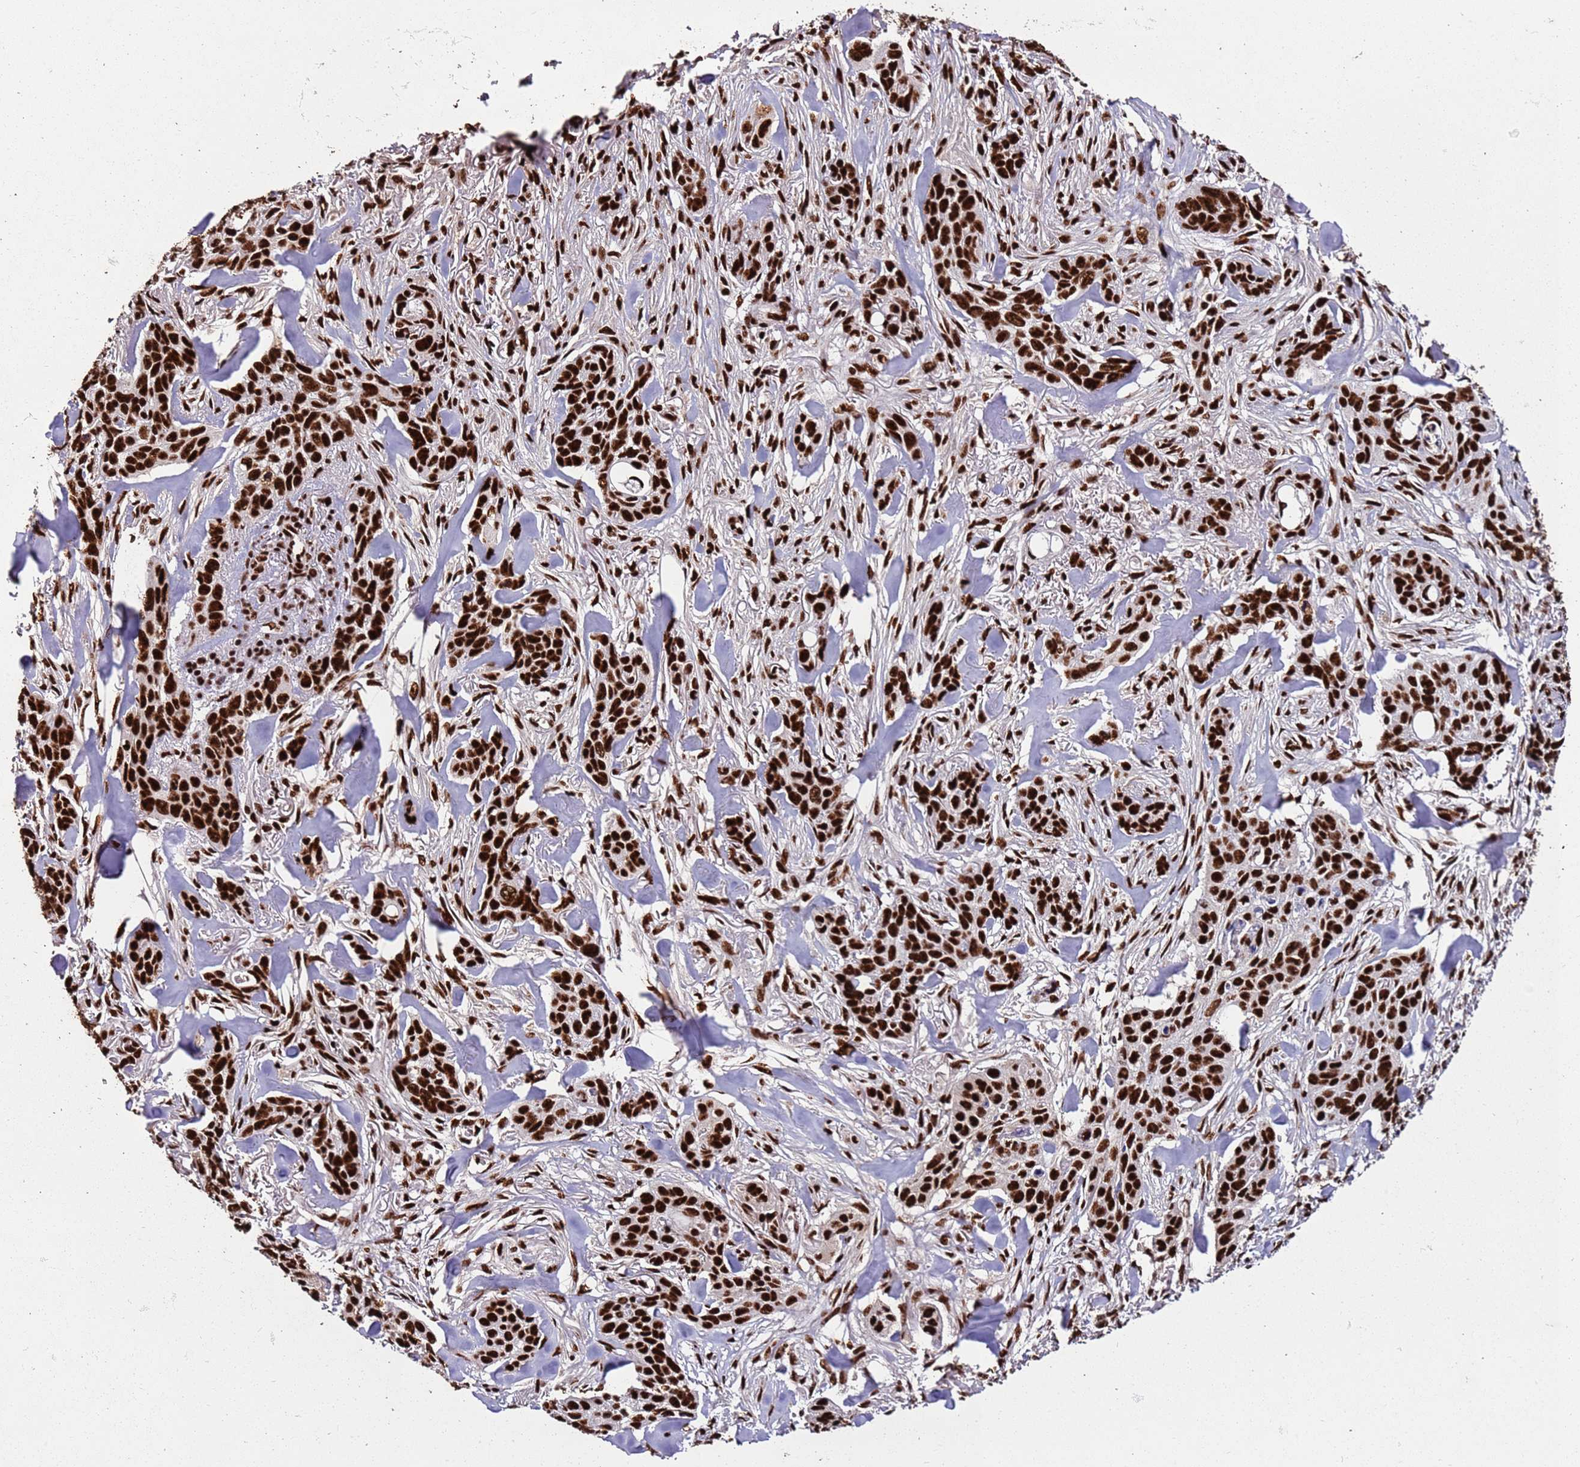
{"staining": {"intensity": "strong", "quantity": ">75%", "location": "nuclear"}, "tissue": "skin cancer", "cell_type": "Tumor cells", "image_type": "cancer", "snomed": [{"axis": "morphology", "description": "Basal cell carcinoma"}, {"axis": "topography", "description": "Skin"}], "caption": "Immunohistochemistry (IHC) of skin cancer demonstrates high levels of strong nuclear positivity in about >75% of tumor cells. The protein of interest is stained brown, and the nuclei are stained in blue (DAB (3,3'-diaminobenzidine) IHC with brightfield microscopy, high magnification).", "gene": "C6orf226", "patient": {"sex": "male", "age": 86}}